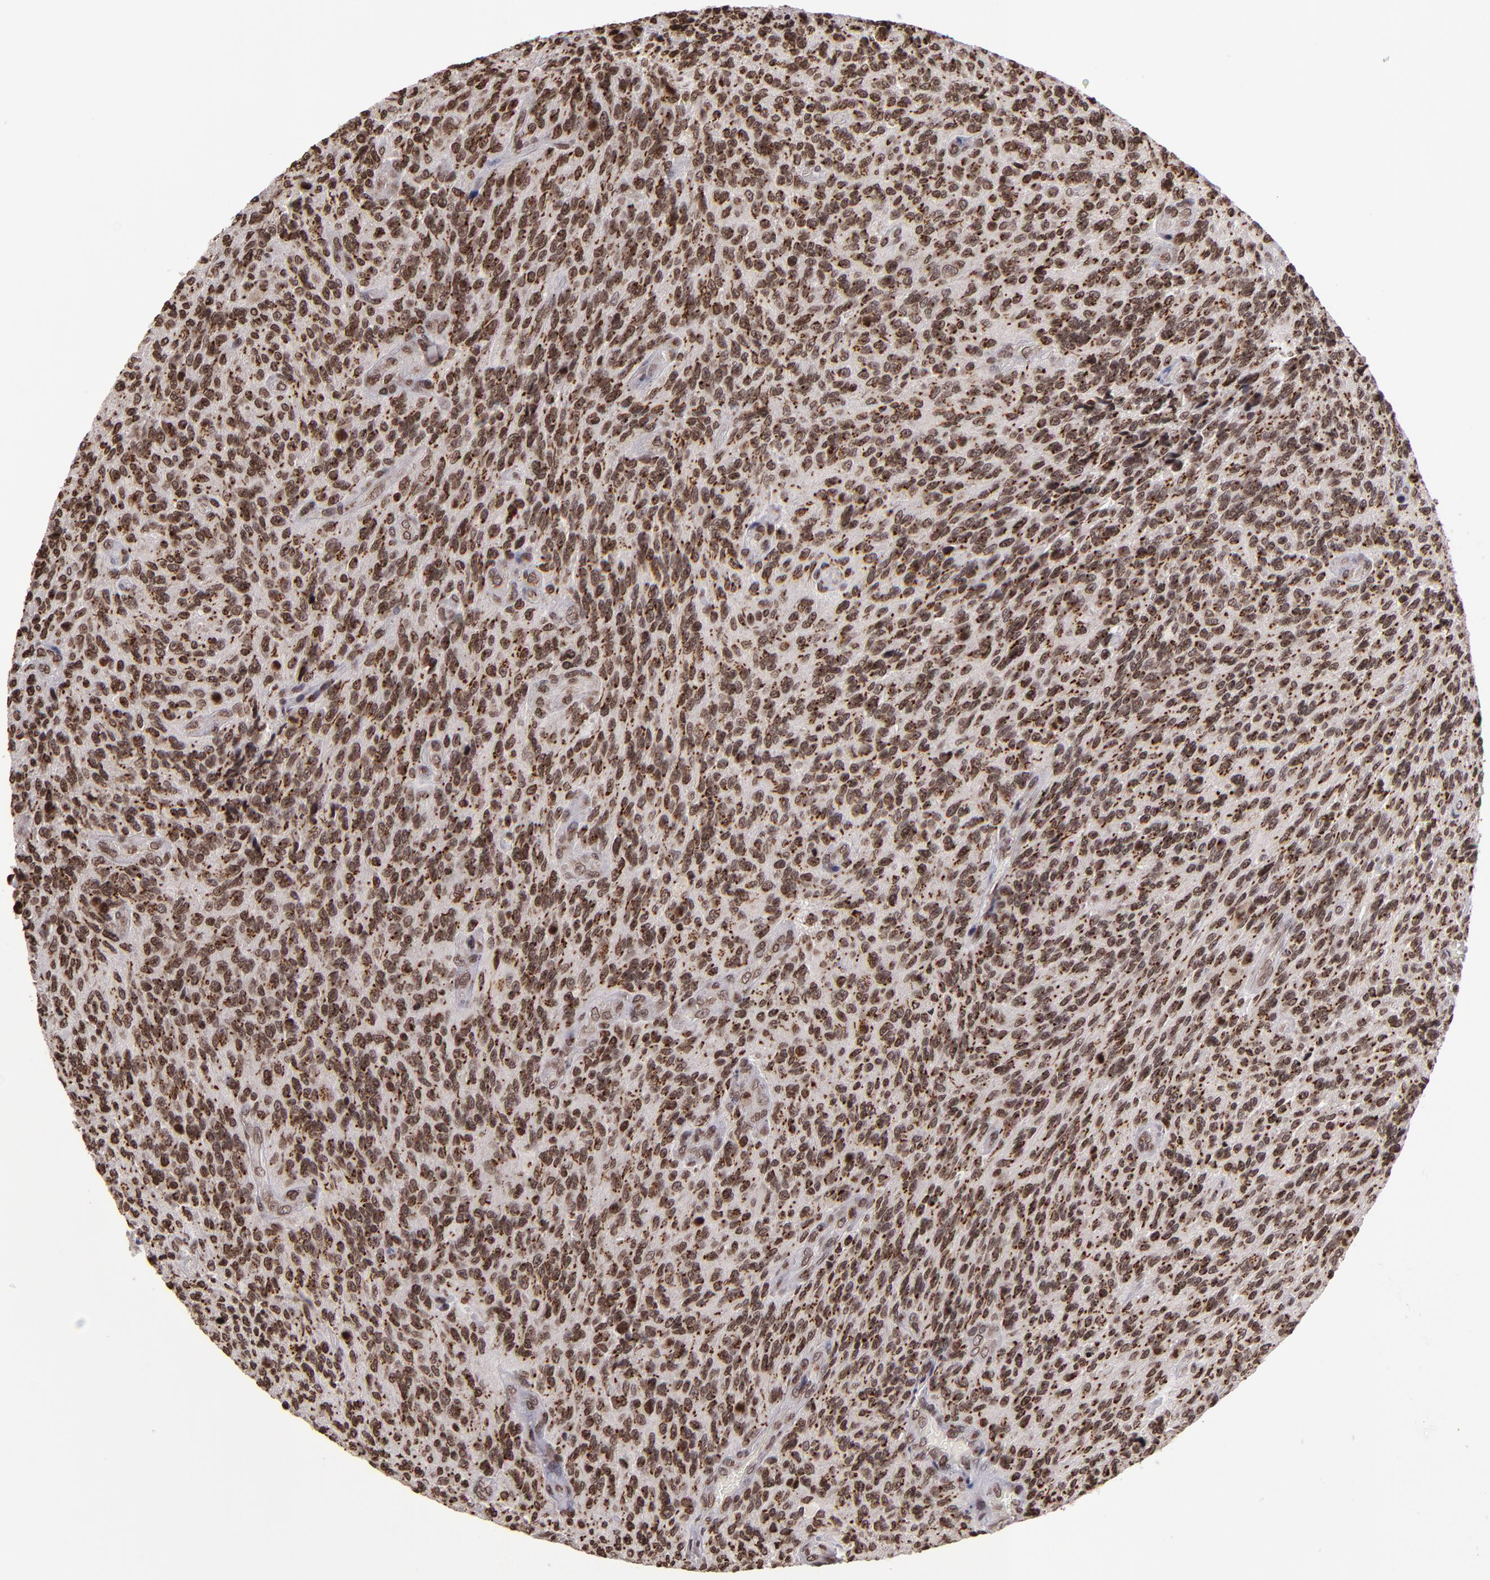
{"staining": {"intensity": "moderate", "quantity": ">75%", "location": "nuclear"}, "tissue": "glioma", "cell_type": "Tumor cells", "image_type": "cancer", "snomed": [{"axis": "morphology", "description": "Normal tissue, NOS"}, {"axis": "morphology", "description": "Glioma, malignant, High grade"}, {"axis": "topography", "description": "Cerebral cortex"}], "caption": "An IHC photomicrograph of tumor tissue is shown. Protein staining in brown shows moderate nuclear positivity in glioma within tumor cells.", "gene": "CSDC2", "patient": {"sex": "male", "age": 56}}